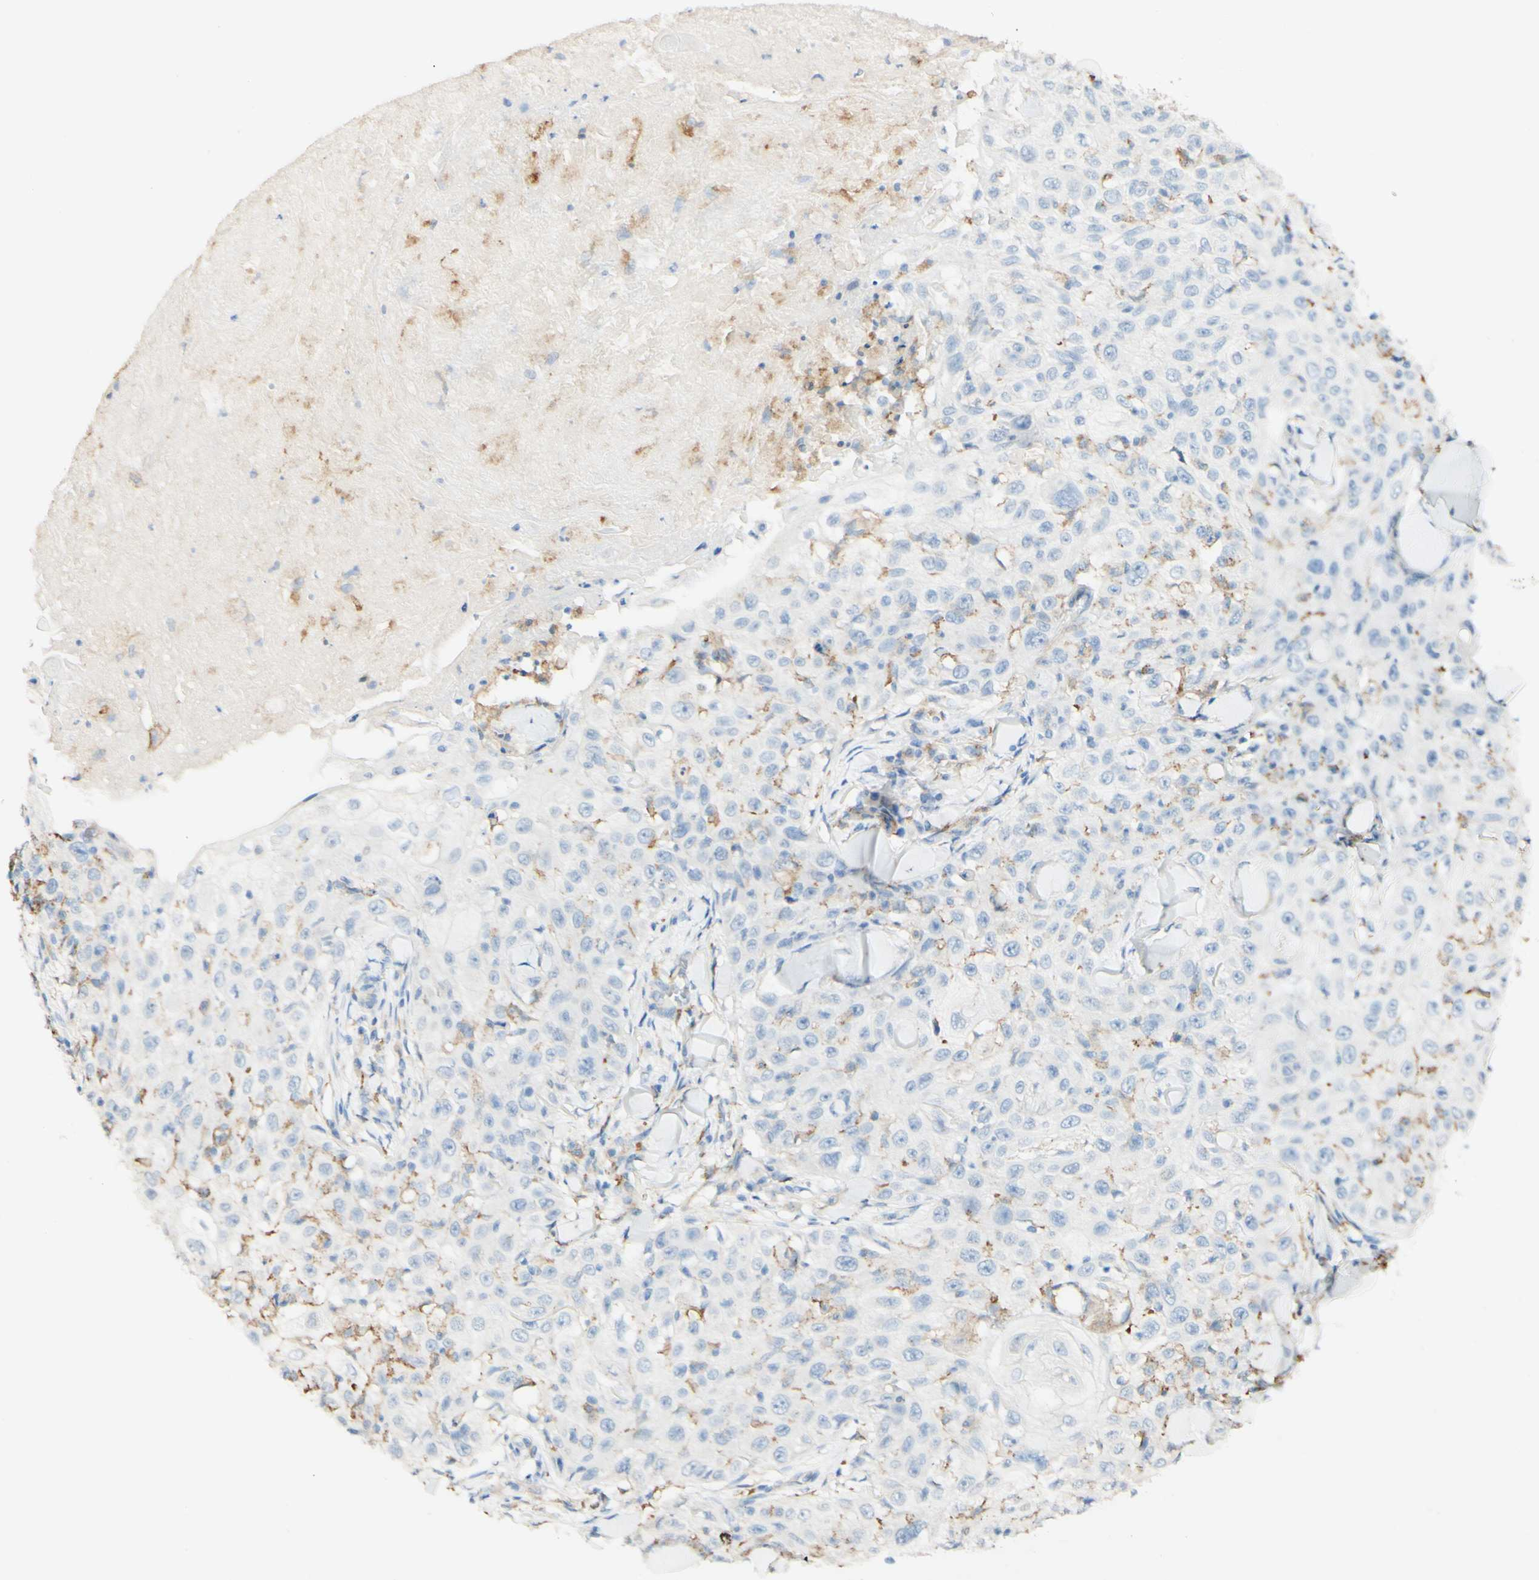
{"staining": {"intensity": "negative", "quantity": "none", "location": "none"}, "tissue": "skin cancer", "cell_type": "Tumor cells", "image_type": "cancer", "snomed": [{"axis": "morphology", "description": "Squamous cell carcinoma, NOS"}, {"axis": "topography", "description": "Skin"}], "caption": "A photomicrograph of skin cancer stained for a protein shows no brown staining in tumor cells.", "gene": "FCGRT", "patient": {"sex": "male", "age": 86}}